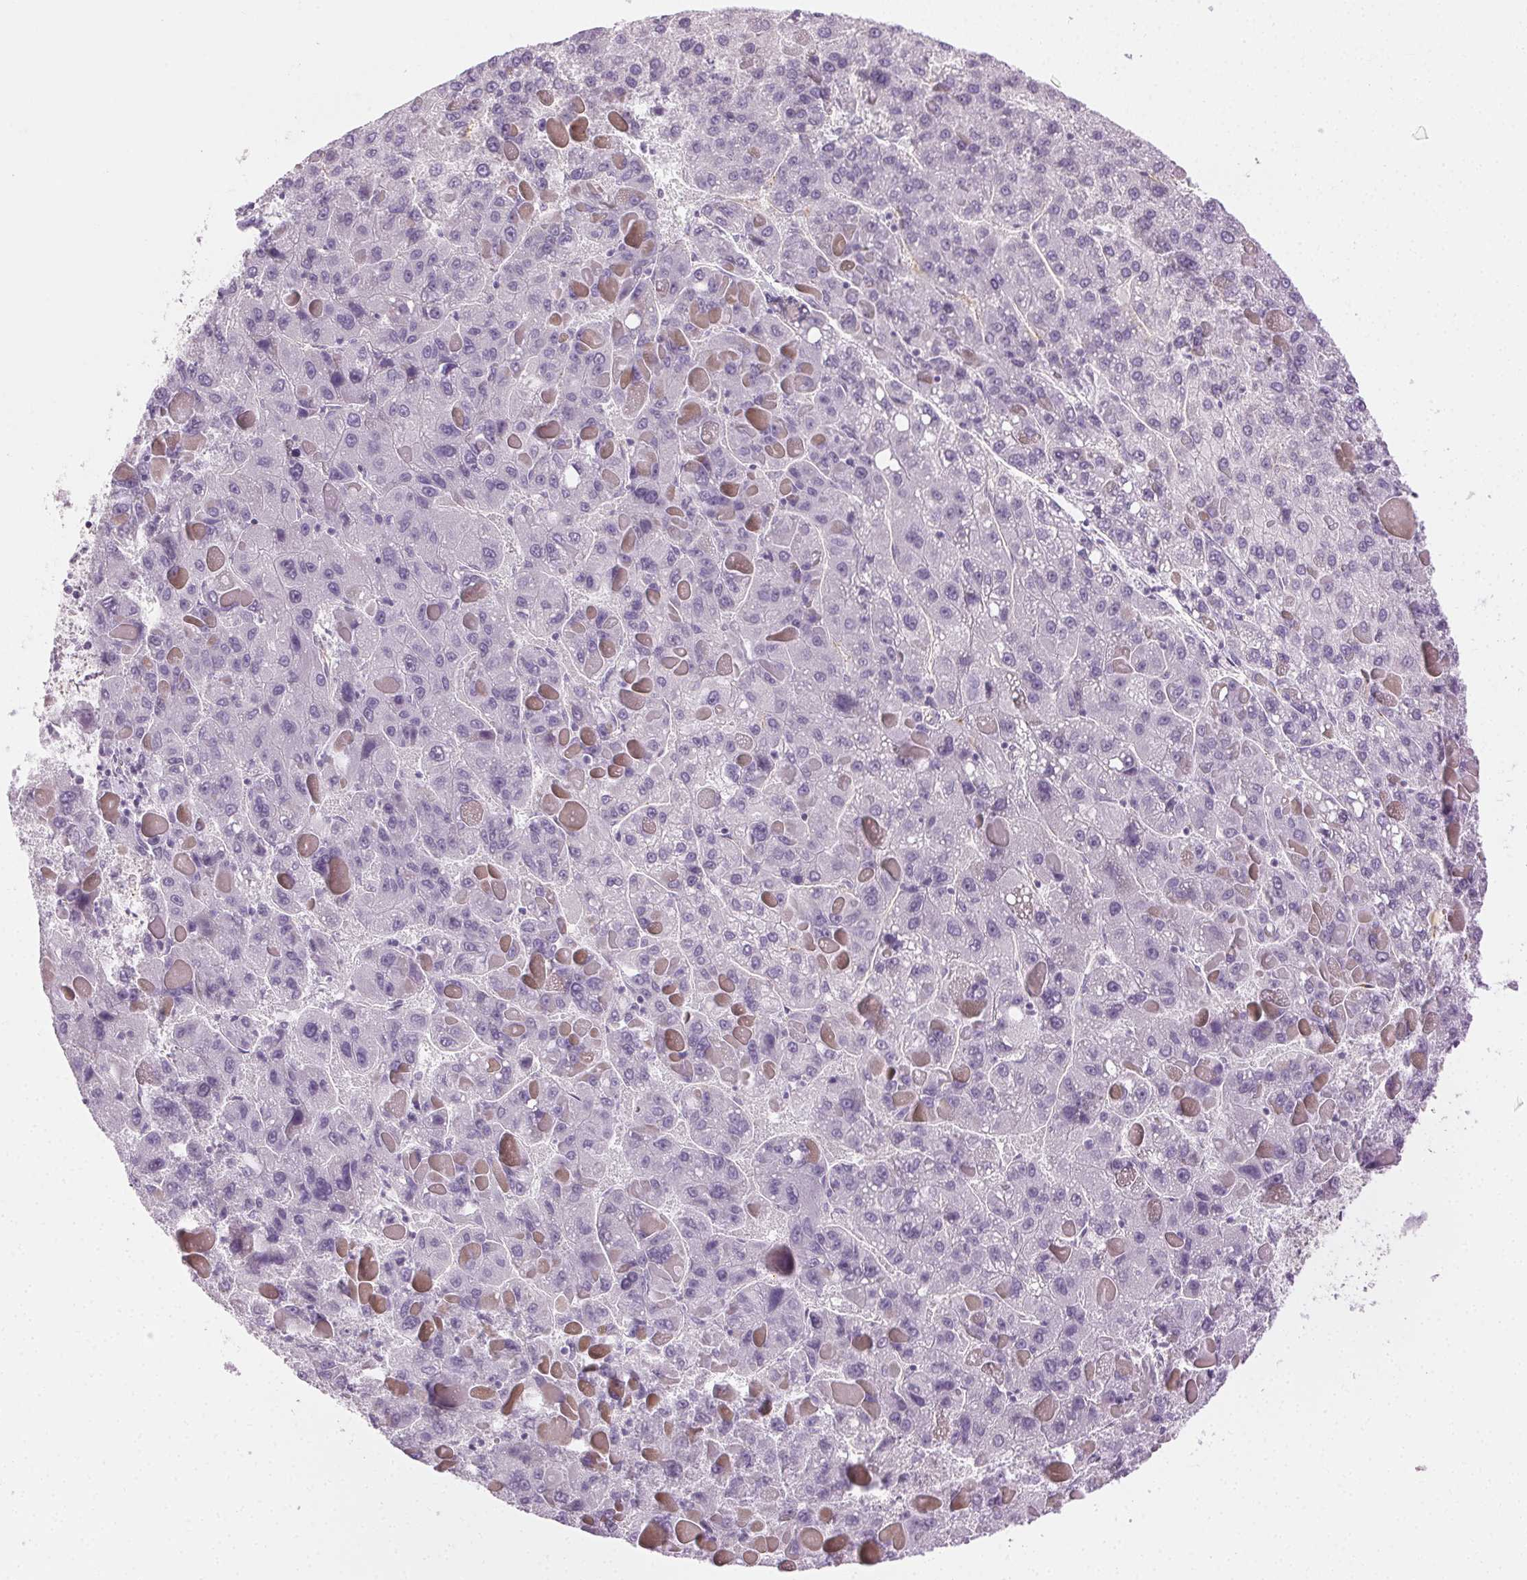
{"staining": {"intensity": "negative", "quantity": "none", "location": "none"}, "tissue": "liver cancer", "cell_type": "Tumor cells", "image_type": "cancer", "snomed": [{"axis": "morphology", "description": "Carcinoma, Hepatocellular, NOS"}, {"axis": "topography", "description": "Liver"}], "caption": "IHC of liver cancer demonstrates no expression in tumor cells. (Immunohistochemistry (ihc), brightfield microscopy, high magnification).", "gene": "AIF1L", "patient": {"sex": "female", "age": 82}}